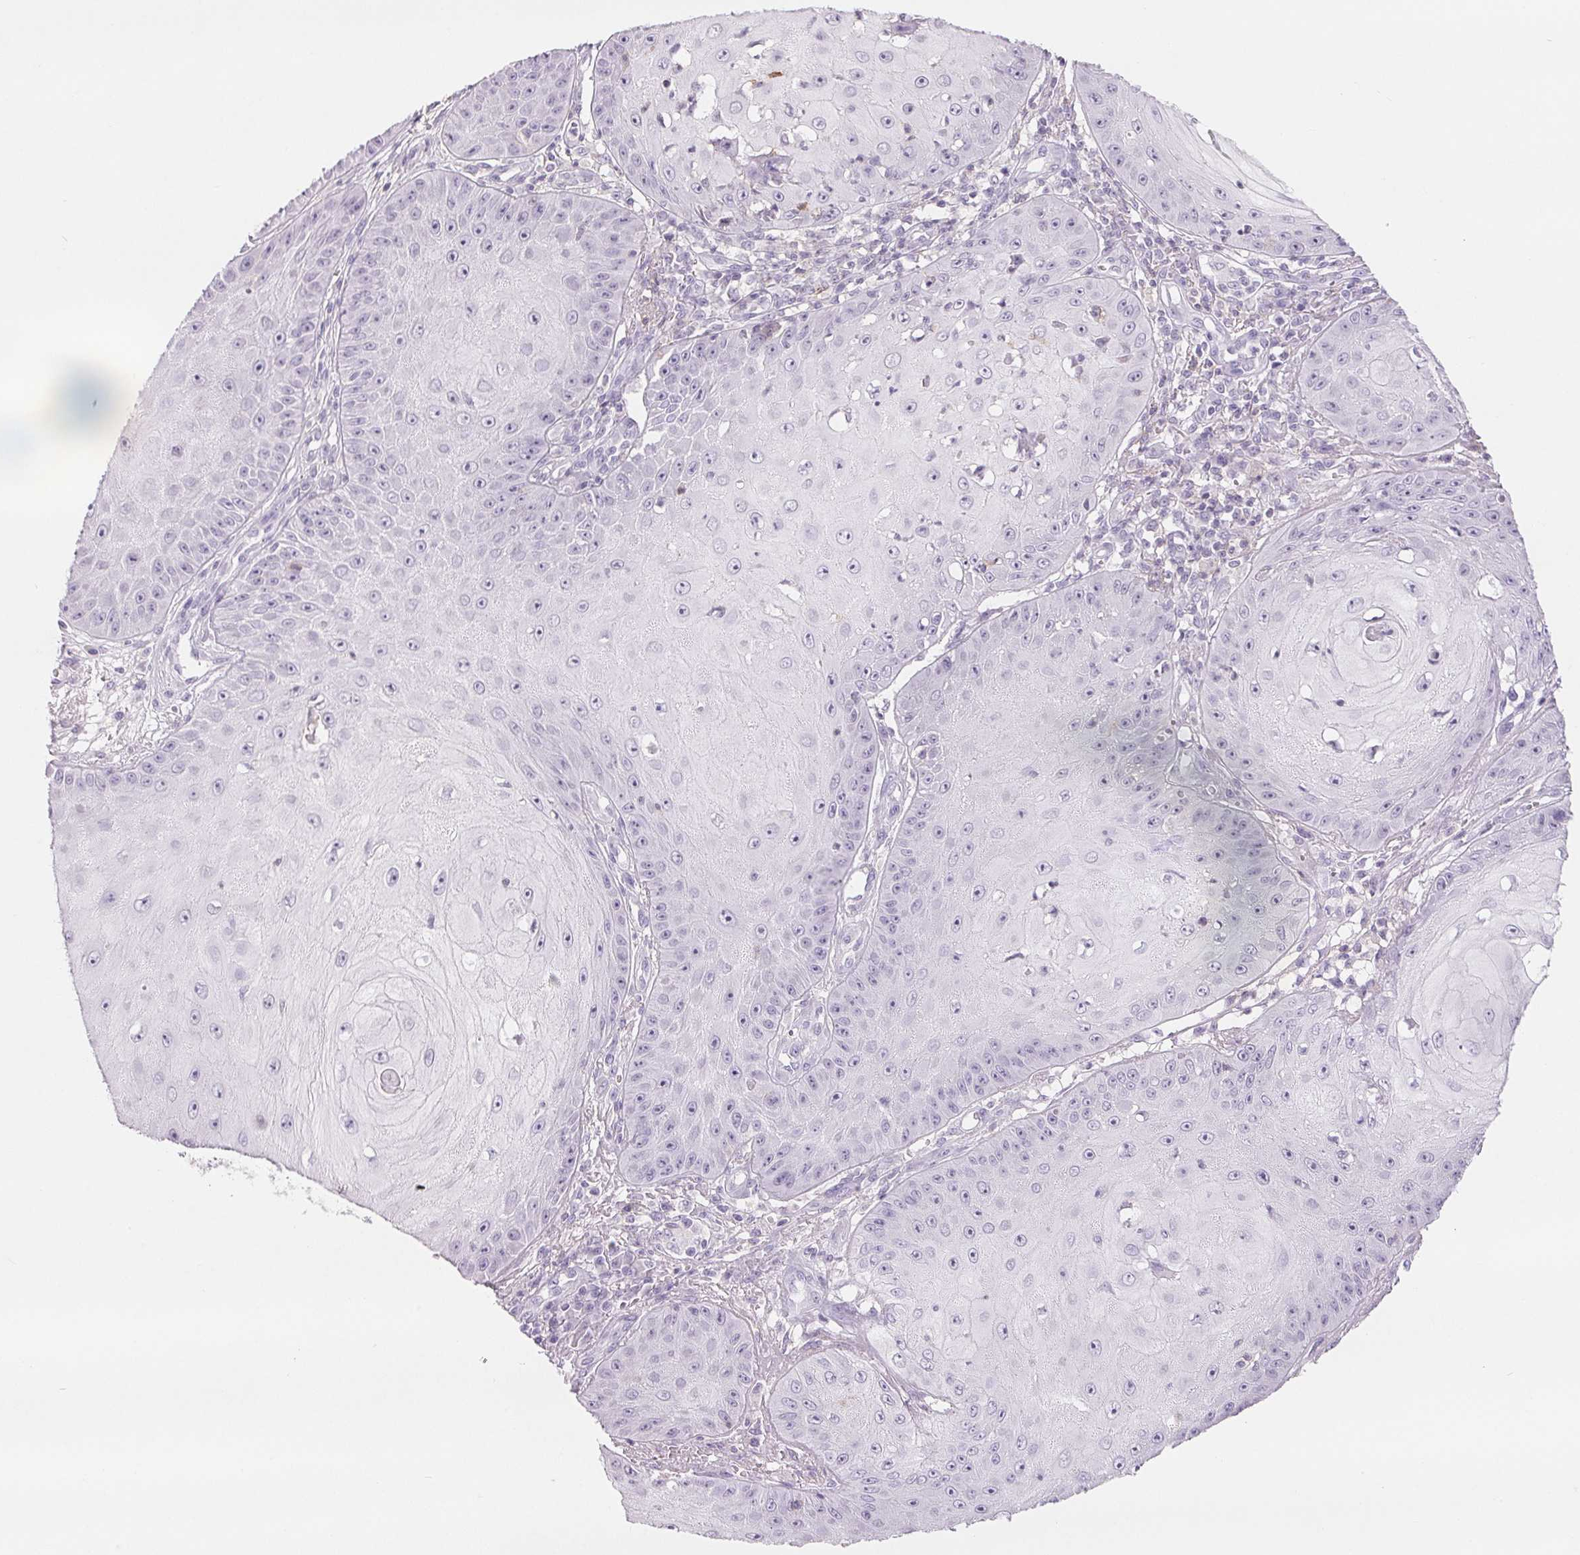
{"staining": {"intensity": "negative", "quantity": "none", "location": "none"}, "tissue": "skin cancer", "cell_type": "Tumor cells", "image_type": "cancer", "snomed": [{"axis": "morphology", "description": "Squamous cell carcinoma, NOS"}, {"axis": "topography", "description": "Skin"}], "caption": "Immunohistochemistry of human squamous cell carcinoma (skin) reveals no staining in tumor cells. (Brightfield microscopy of DAB (3,3'-diaminobenzidine) immunohistochemistry at high magnification).", "gene": "CD69", "patient": {"sex": "male", "age": 70}}